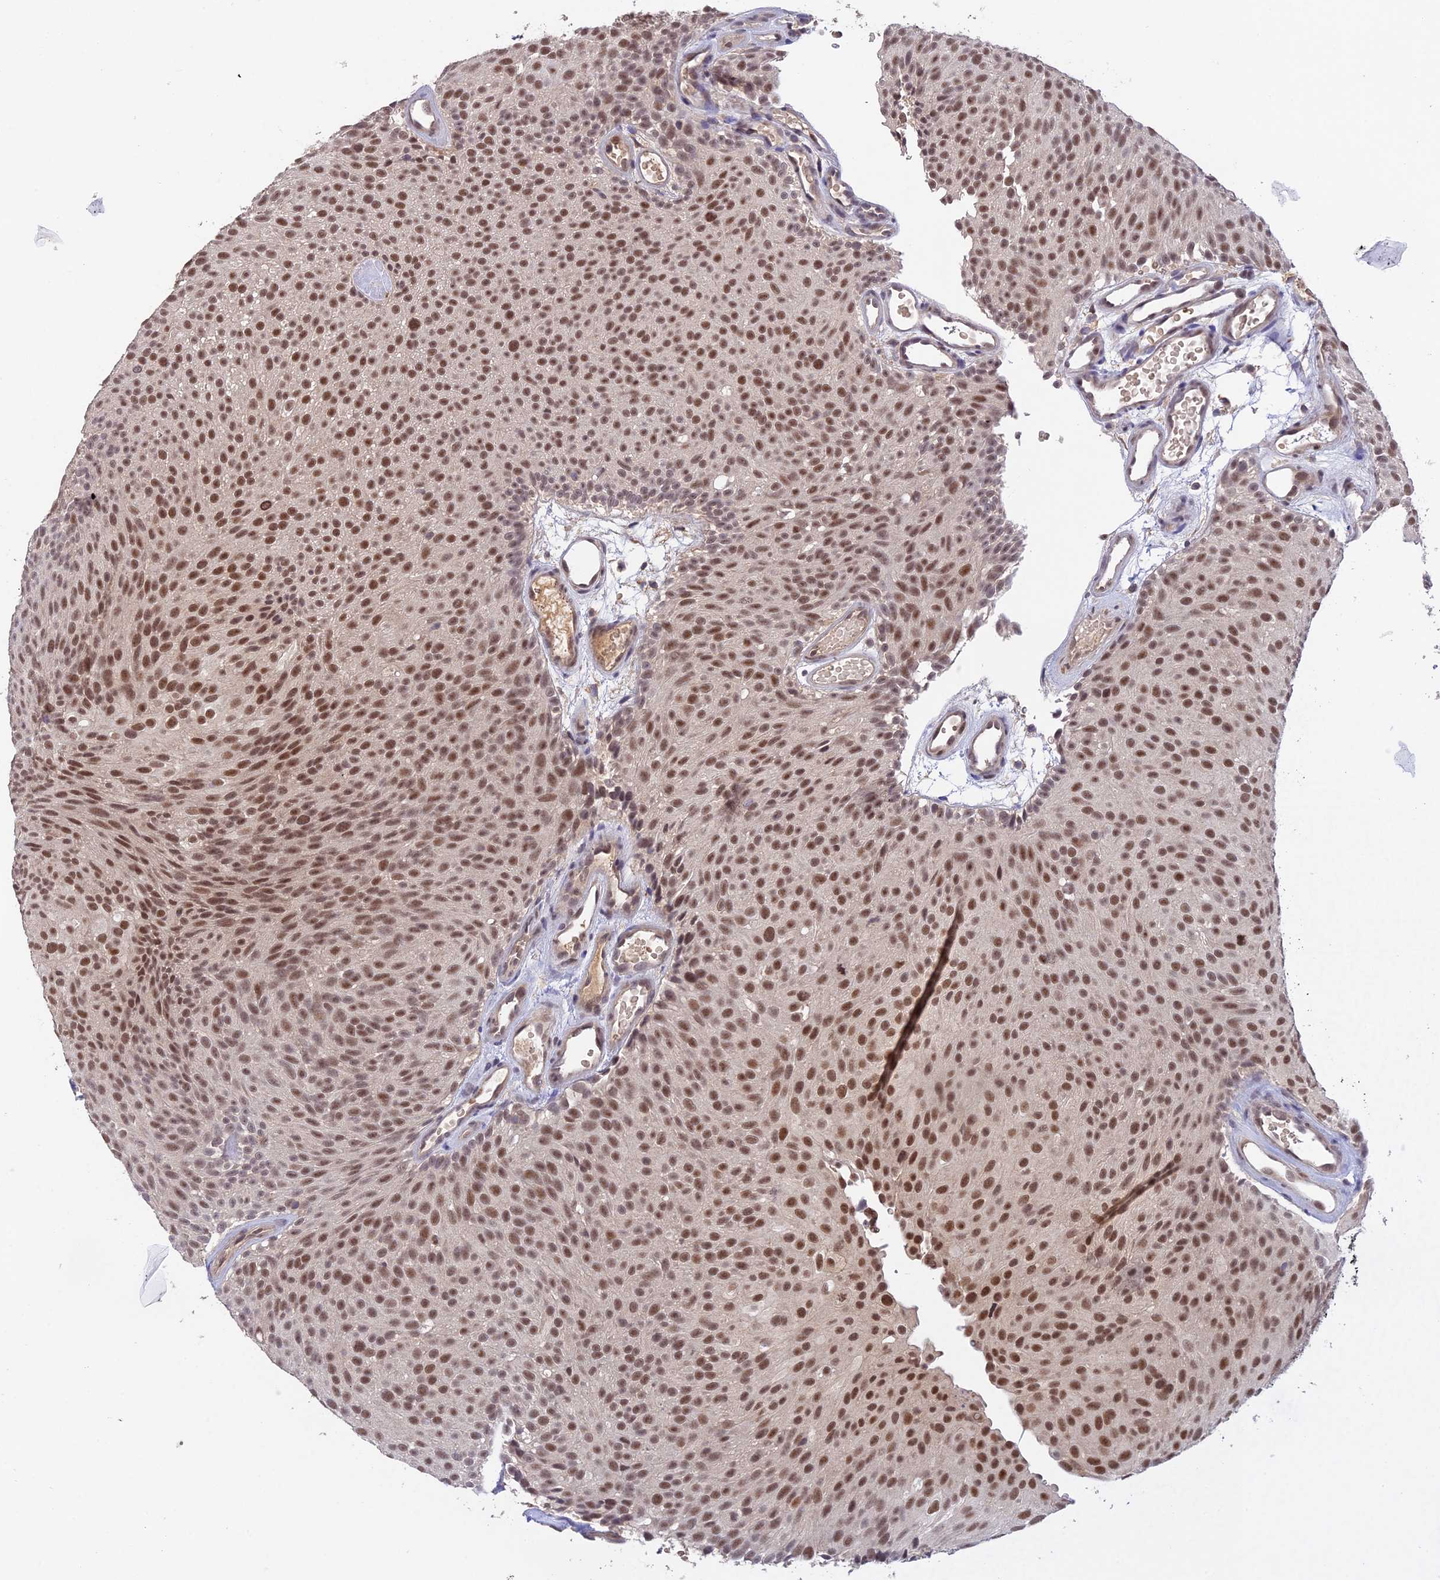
{"staining": {"intensity": "moderate", "quantity": ">75%", "location": "cytoplasmic/membranous,nuclear"}, "tissue": "urothelial cancer", "cell_type": "Tumor cells", "image_type": "cancer", "snomed": [{"axis": "morphology", "description": "Urothelial carcinoma, Low grade"}, {"axis": "topography", "description": "Urinary bladder"}], "caption": "Human urothelial carcinoma (low-grade) stained with a protein marker demonstrates moderate staining in tumor cells.", "gene": "ZNF436", "patient": {"sex": "male", "age": 78}}